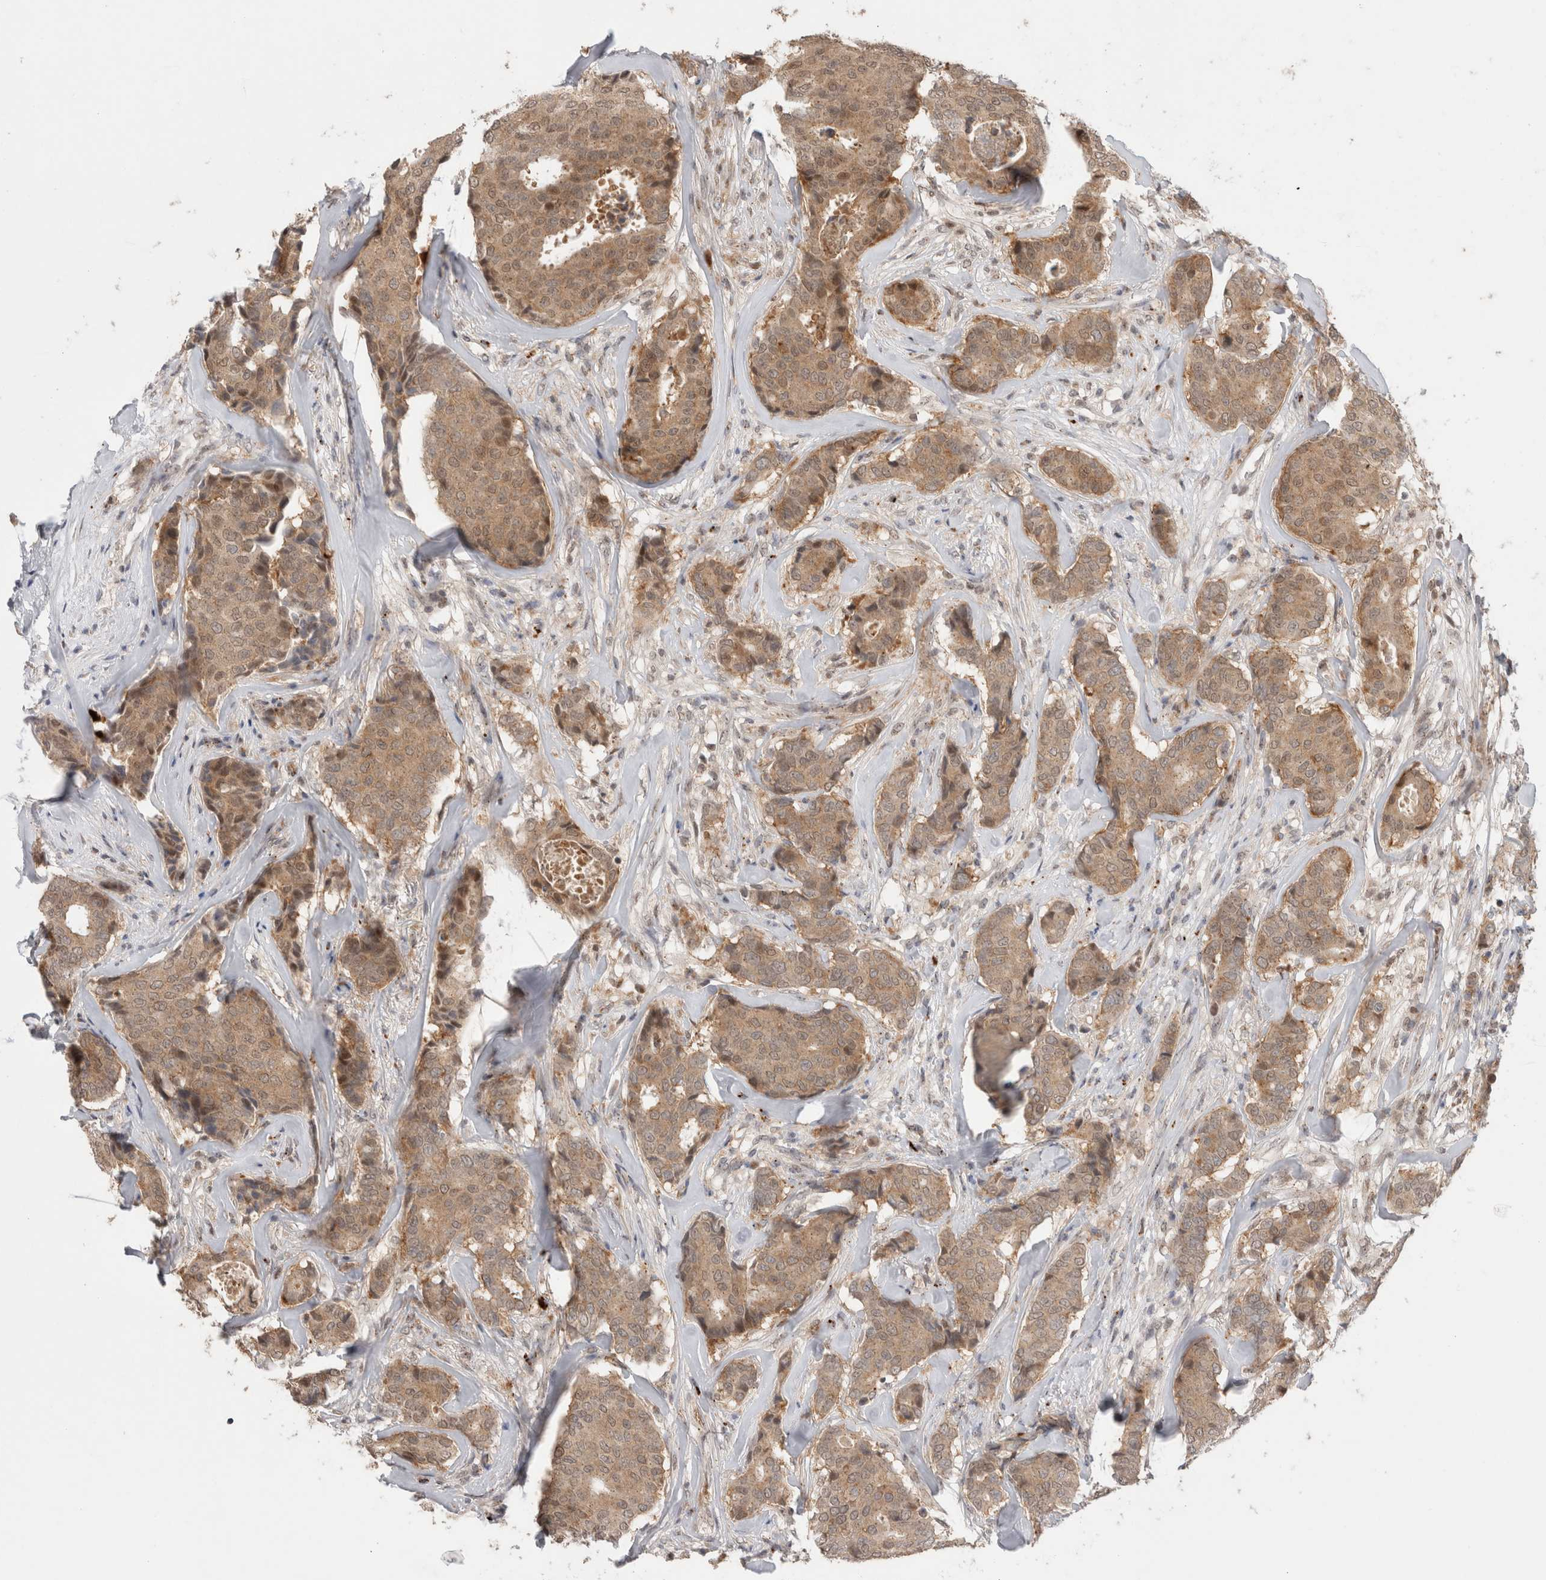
{"staining": {"intensity": "weak", "quantity": ">75%", "location": "cytoplasmic/membranous"}, "tissue": "breast cancer", "cell_type": "Tumor cells", "image_type": "cancer", "snomed": [{"axis": "morphology", "description": "Duct carcinoma"}, {"axis": "topography", "description": "Breast"}], "caption": "Immunohistochemical staining of human breast cancer reveals weak cytoplasmic/membranous protein positivity in approximately >75% of tumor cells. (Stains: DAB in brown, nuclei in blue, Microscopy: brightfield microscopy at high magnification).", "gene": "SLC29A1", "patient": {"sex": "female", "age": 75}}